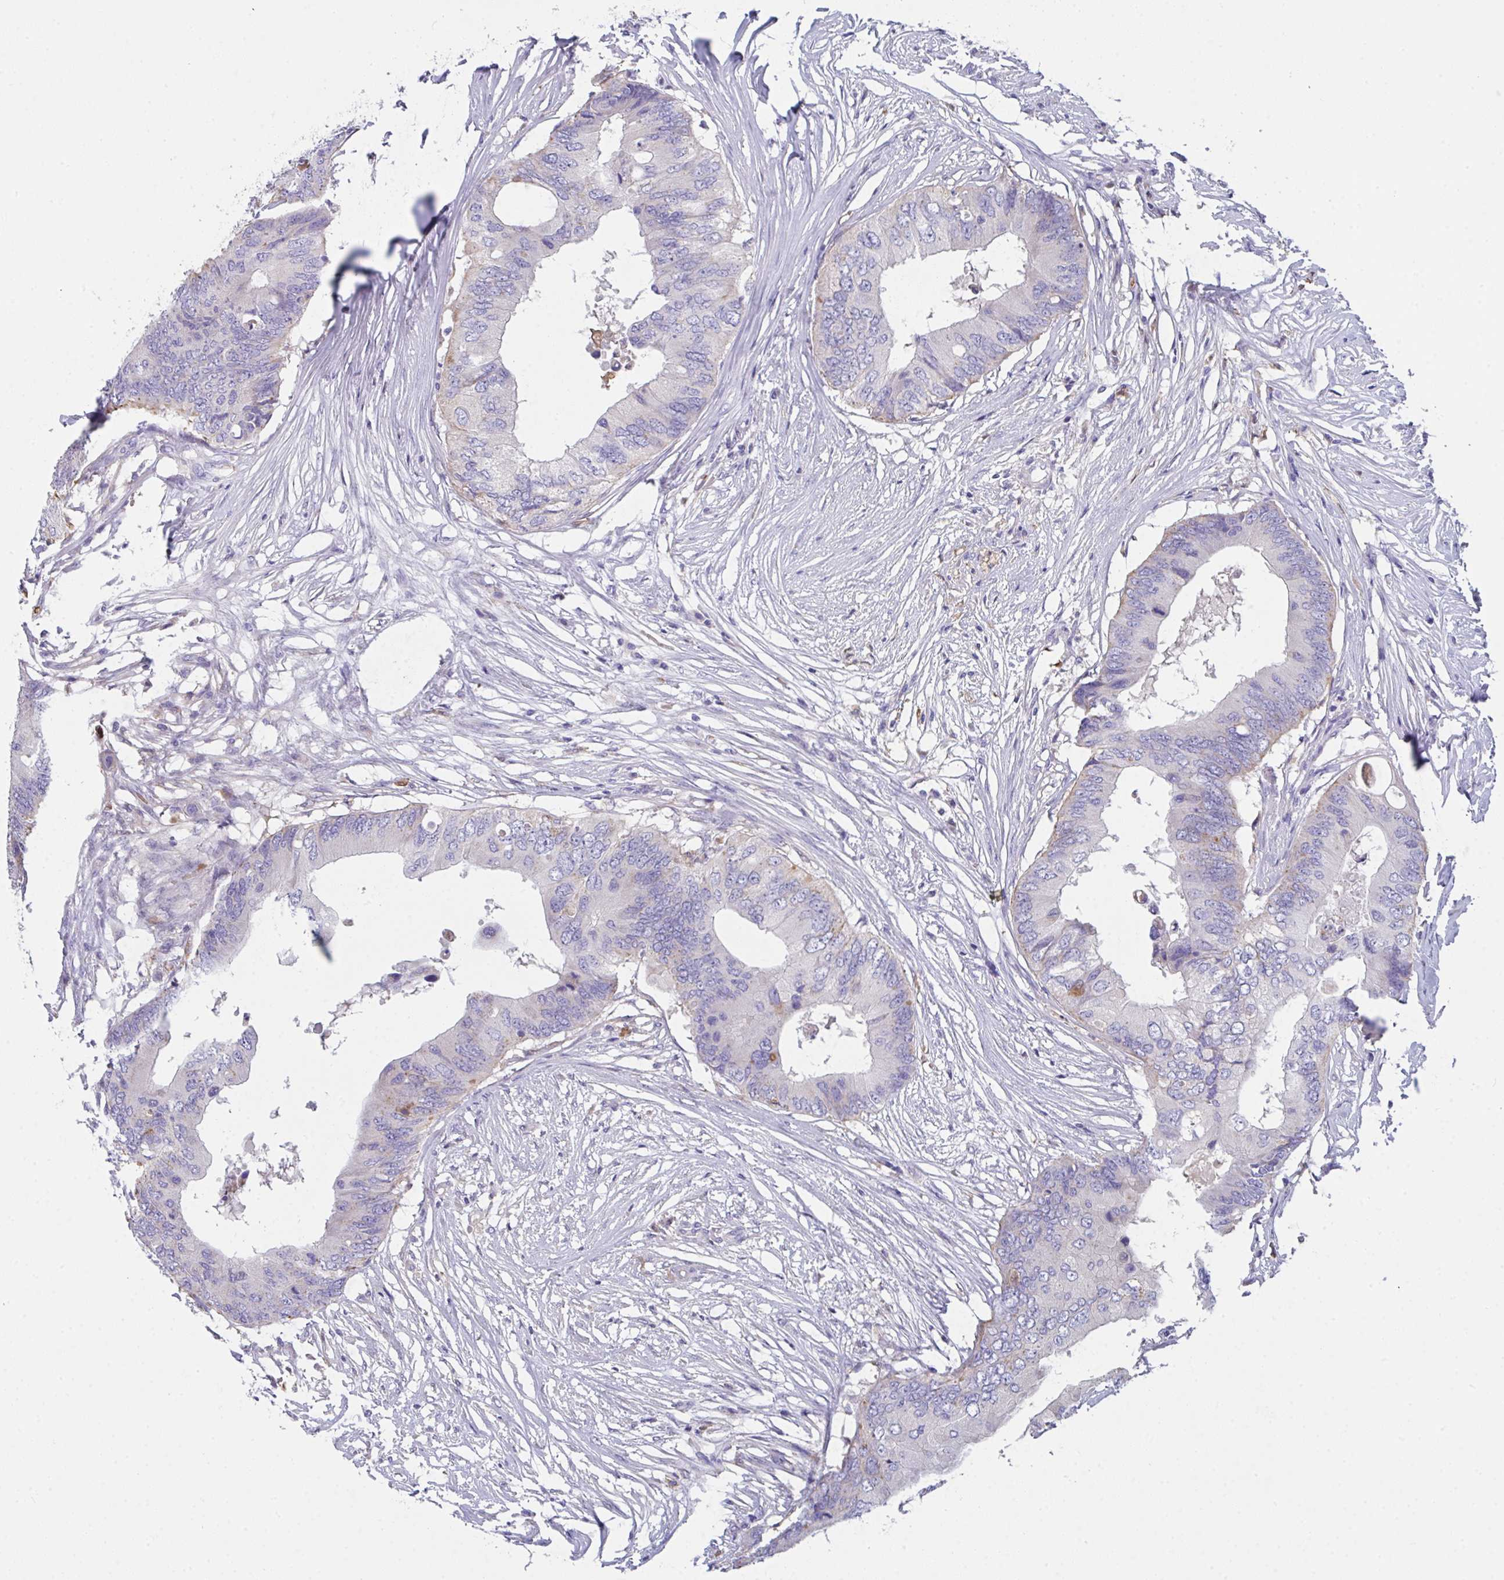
{"staining": {"intensity": "negative", "quantity": "none", "location": "none"}, "tissue": "colorectal cancer", "cell_type": "Tumor cells", "image_type": "cancer", "snomed": [{"axis": "morphology", "description": "Adenocarcinoma, NOS"}, {"axis": "topography", "description": "Colon"}], "caption": "A micrograph of colorectal adenocarcinoma stained for a protein demonstrates no brown staining in tumor cells.", "gene": "TFAP2C", "patient": {"sex": "male", "age": 71}}